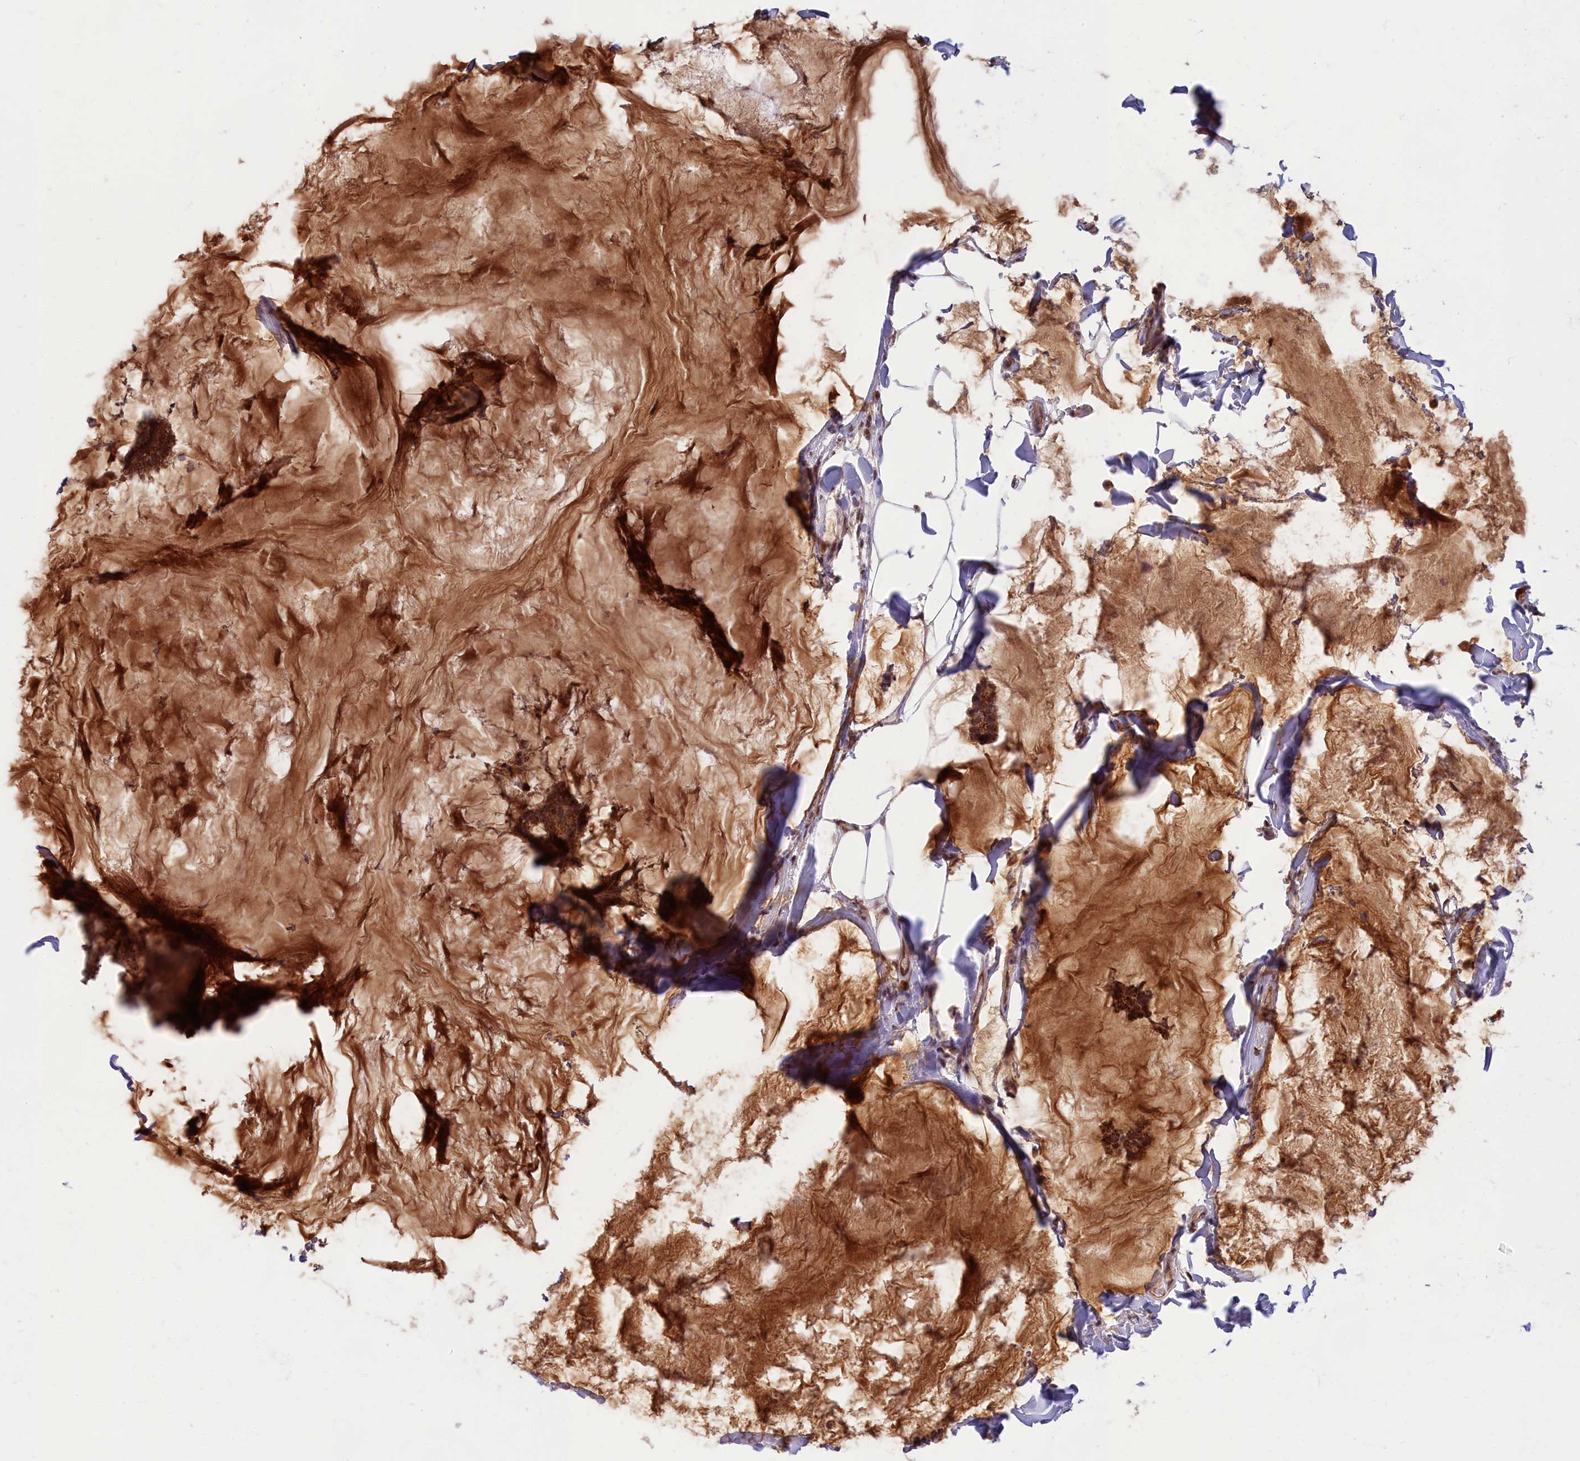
{"staining": {"intensity": "moderate", "quantity": ">75%", "location": "cytoplasmic/membranous"}, "tissue": "breast cancer", "cell_type": "Tumor cells", "image_type": "cancer", "snomed": [{"axis": "morphology", "description": "Duct carcinoma"}, {"axis": "topography", "description": "Breast"}], "caption": "Protein staining of breast cancer (intraductal carcinoma) tissue displays moderate cytoplasmic/membranous positivity in about >75% of tumor cells. Nuclei are stained in blue.", "gene": "EARS2", "patient": {"sex": "female", "age": 93}}